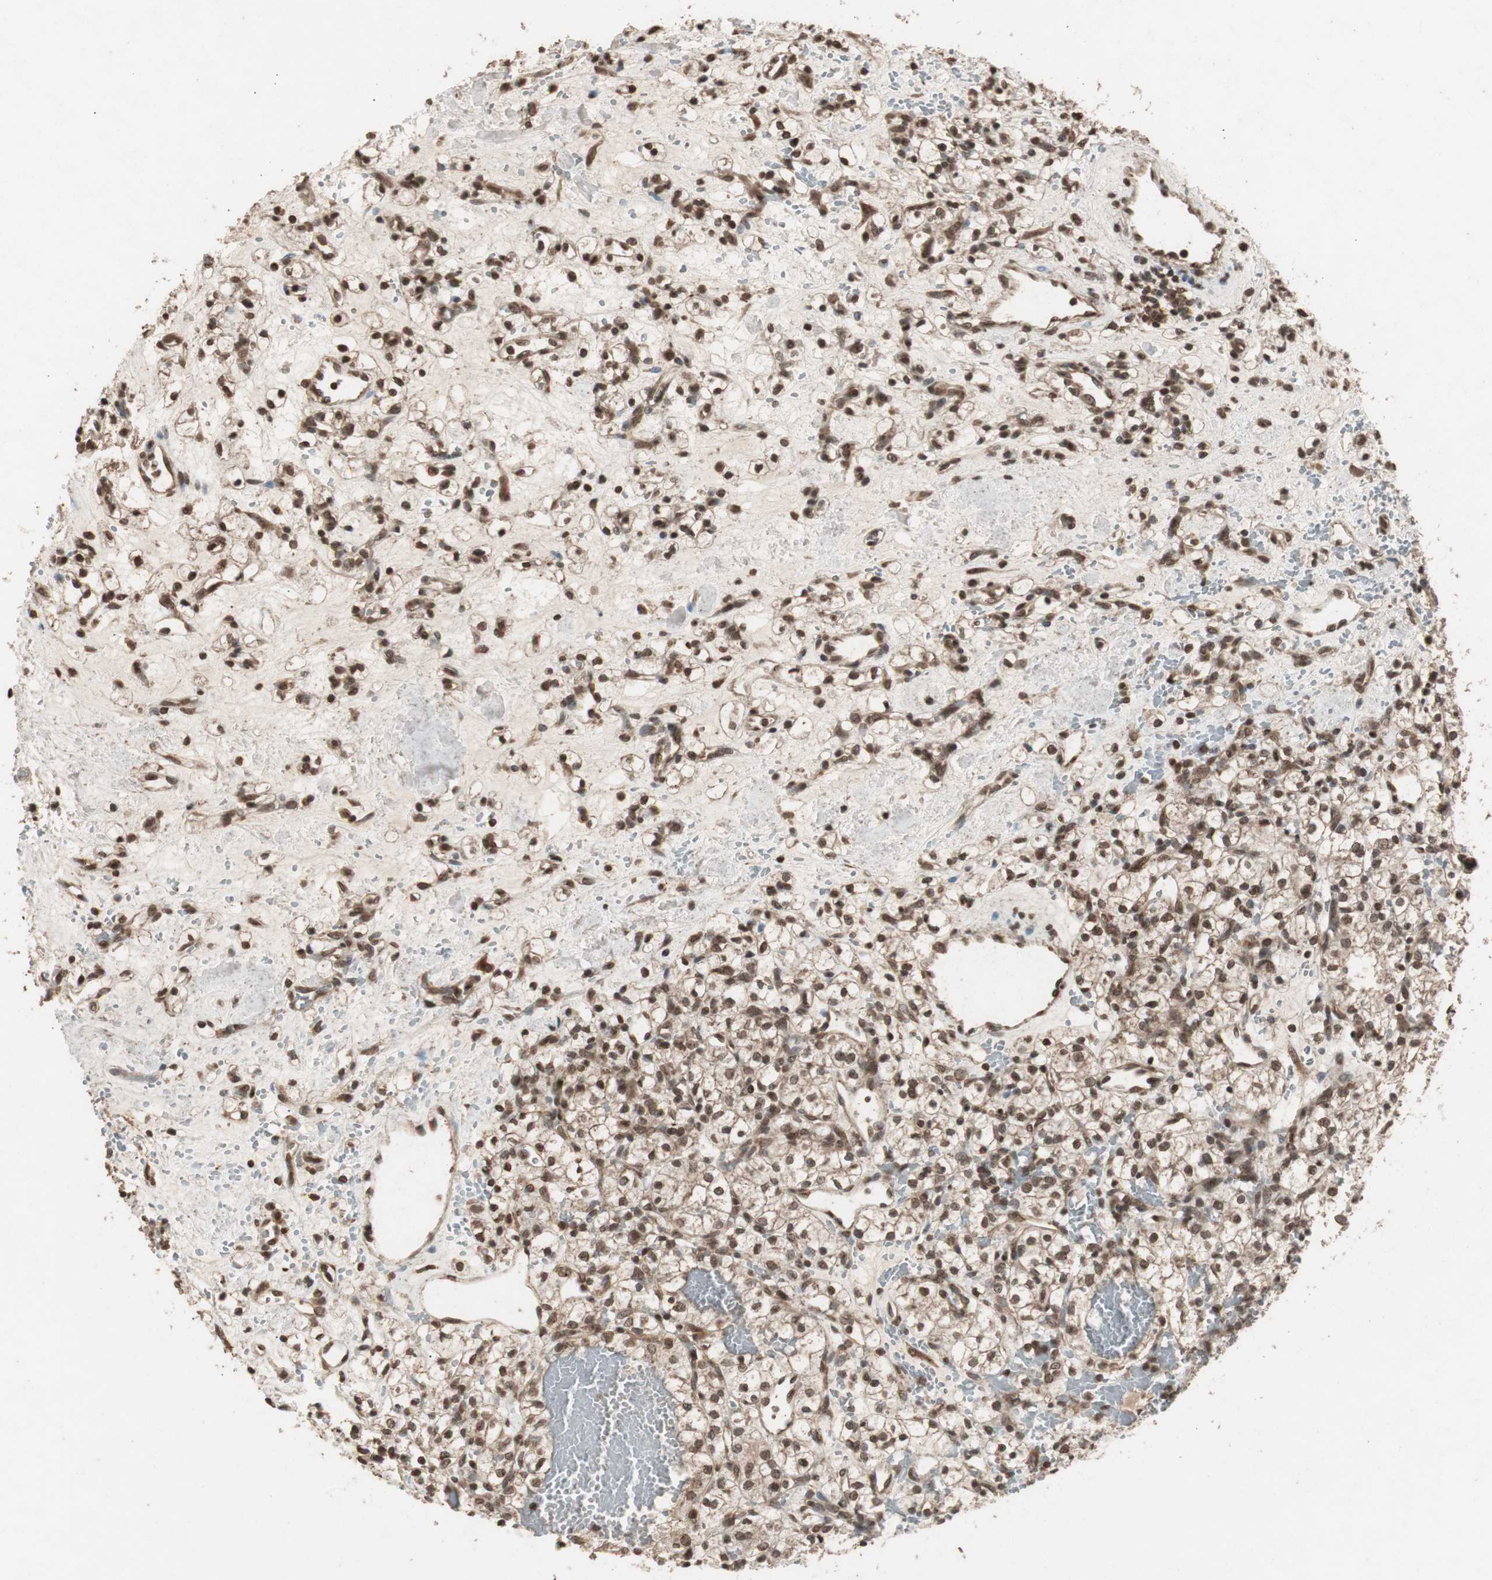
{"staining": {"intensity": "moderate", "quantity": ">75%", "location": "cytoplasmic/membranous,nuclear"}, "tissue": "renal cancer", "cell_type": "Tumor cells", "image_type": "cancer", "snomed": [{"axis": "morphology", "description": "Adenocarcinoma, NOS"}, {"axis": "topography", "description": "Kidney"}], "caption": "Tumor cells display medium levels of moderate cytoplasmic/membranous and nuclear expression in about >75% of cells in renal adenocarcinoma.", "gene": "ZFC3H1", "patient": {"sex": "female", "age": 60}}